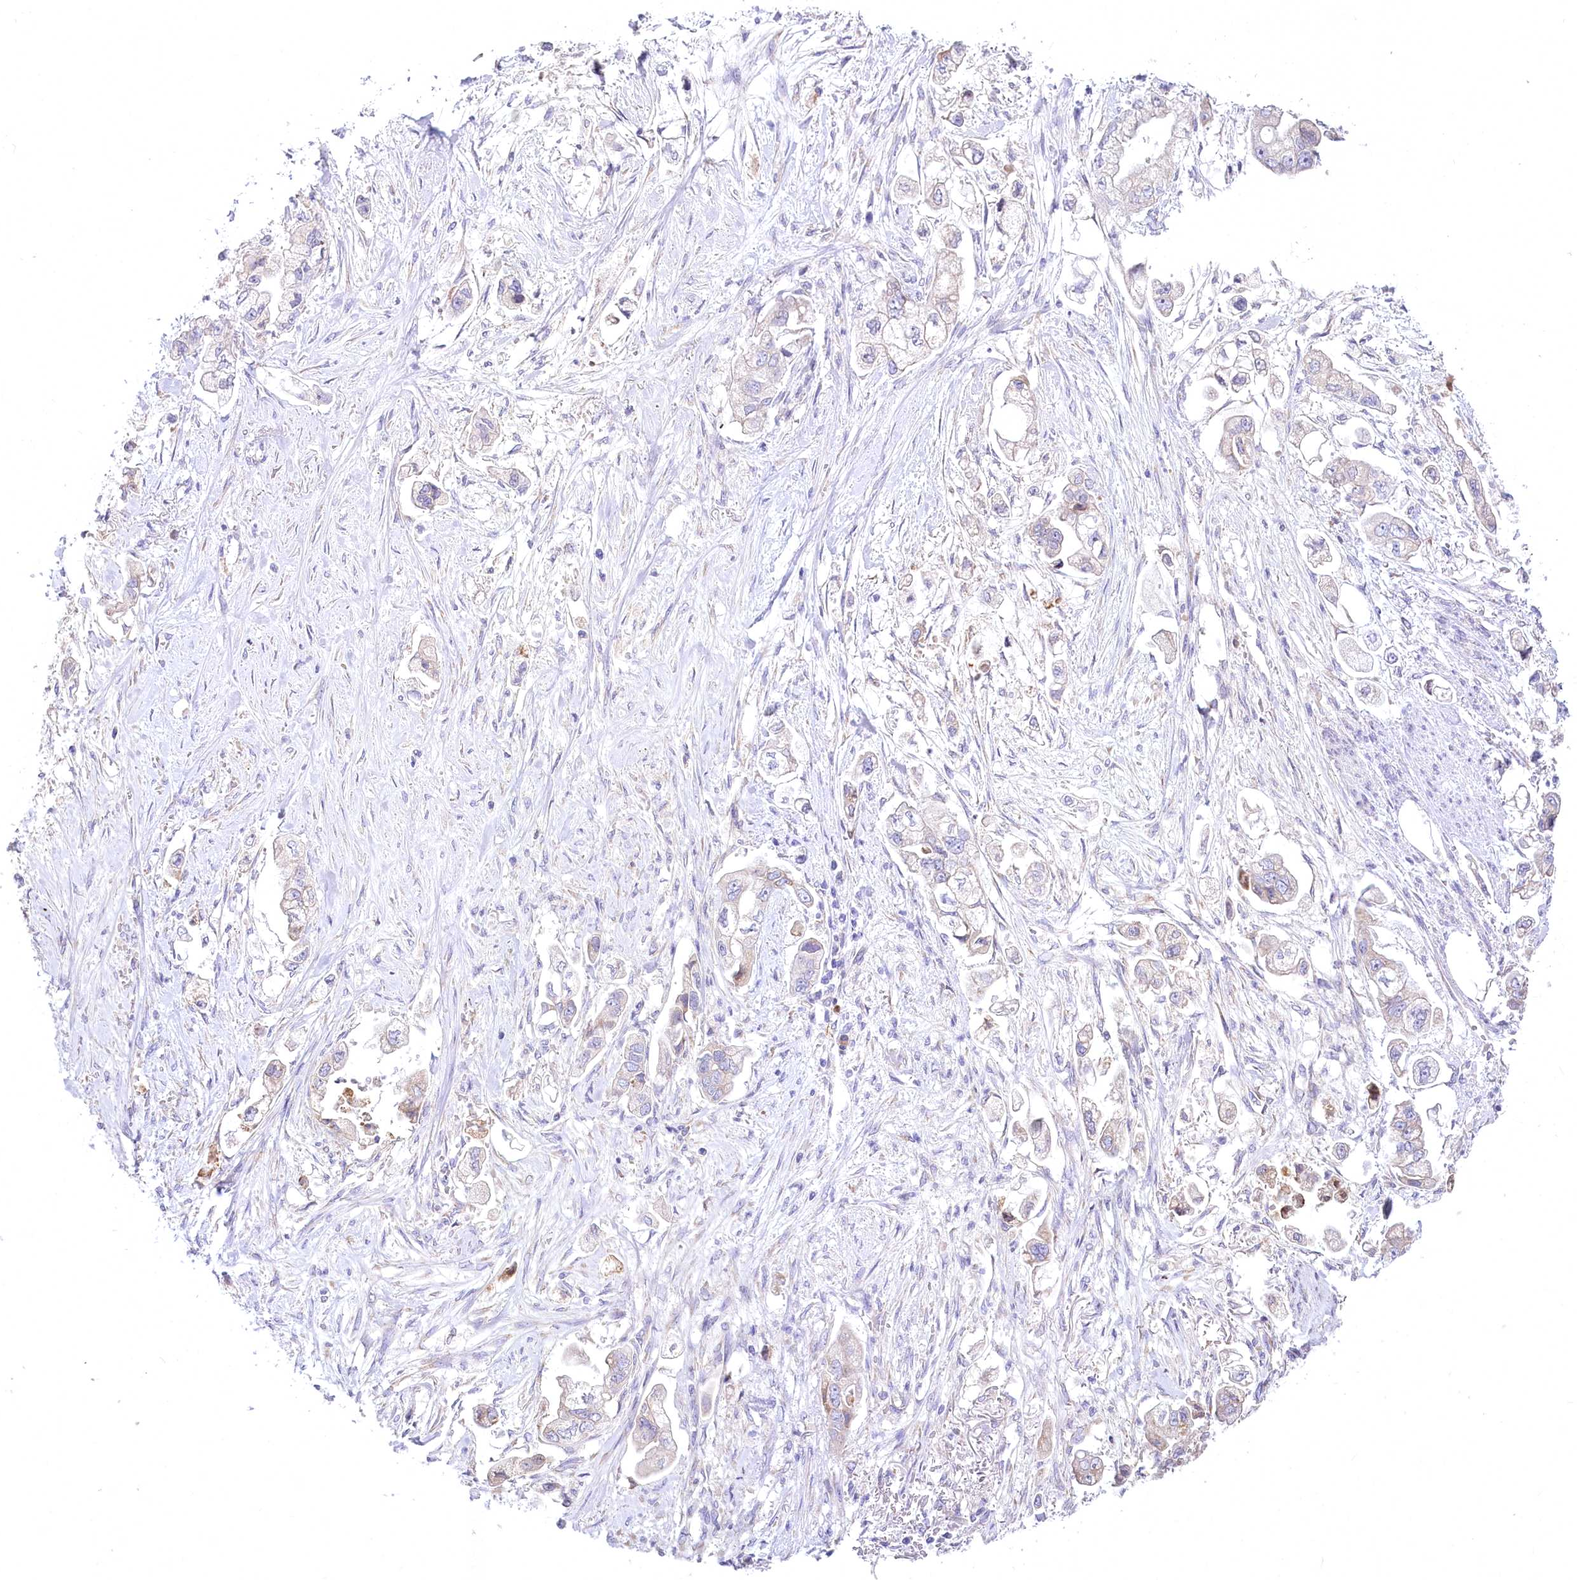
{"staining": {"intensity": "negative", "quantity": "none", "location": "none"}, "tissue": "stomach cancer", "cell_type": "Tumor cells", "image_type": "cancer", "snomed": [{"axis": "morphology", "description": "Adenocarcinoma, NOS"}, {"axis": "topography", "description": "Stomach"}], "caption": "Stomach adenocarcinoma stained for a protein using IHC shows no expression tumor cells.", "gene": "STT3B", "patient": {"sex": "male", "age": 62}}